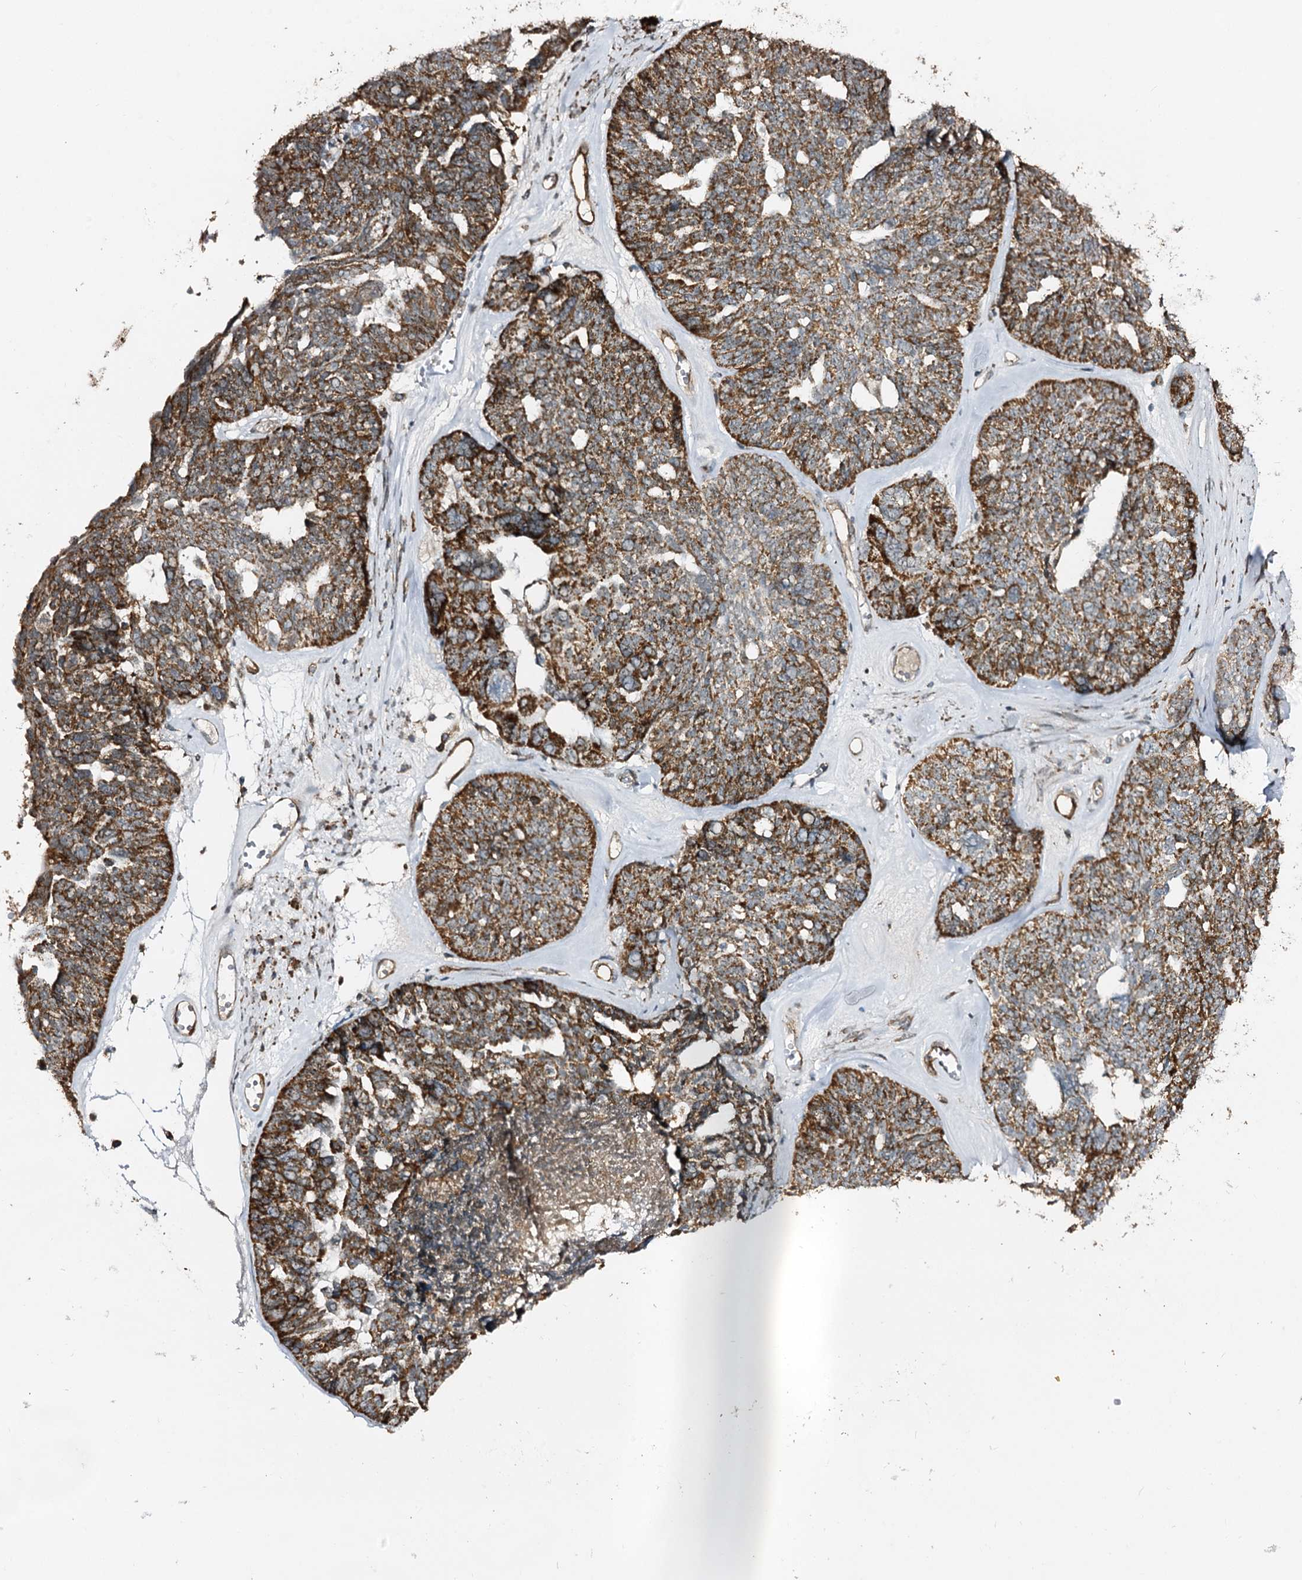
{"staining": {"intensity": "moderate", "quantity": ">75%", "location": "cytoplasmic/membranous"}, "tissue": "ovarian cancer", "cell_type": "Tumor cells", "image_type": "cancer", "snomed": [{"axis": "morphology", "description": "Cystadenocarcinoma, serous, NOS"}, {"axis": "topography", "description": "Ovary"}], "caption": "DAB immunohistochemical staining of ovarian cancer displays moderate cytoplasmic/membranous protein staining in about >75% of tumor cells.", "gene": "CBR4", "patient": {"sex": "female", "age": 79}}